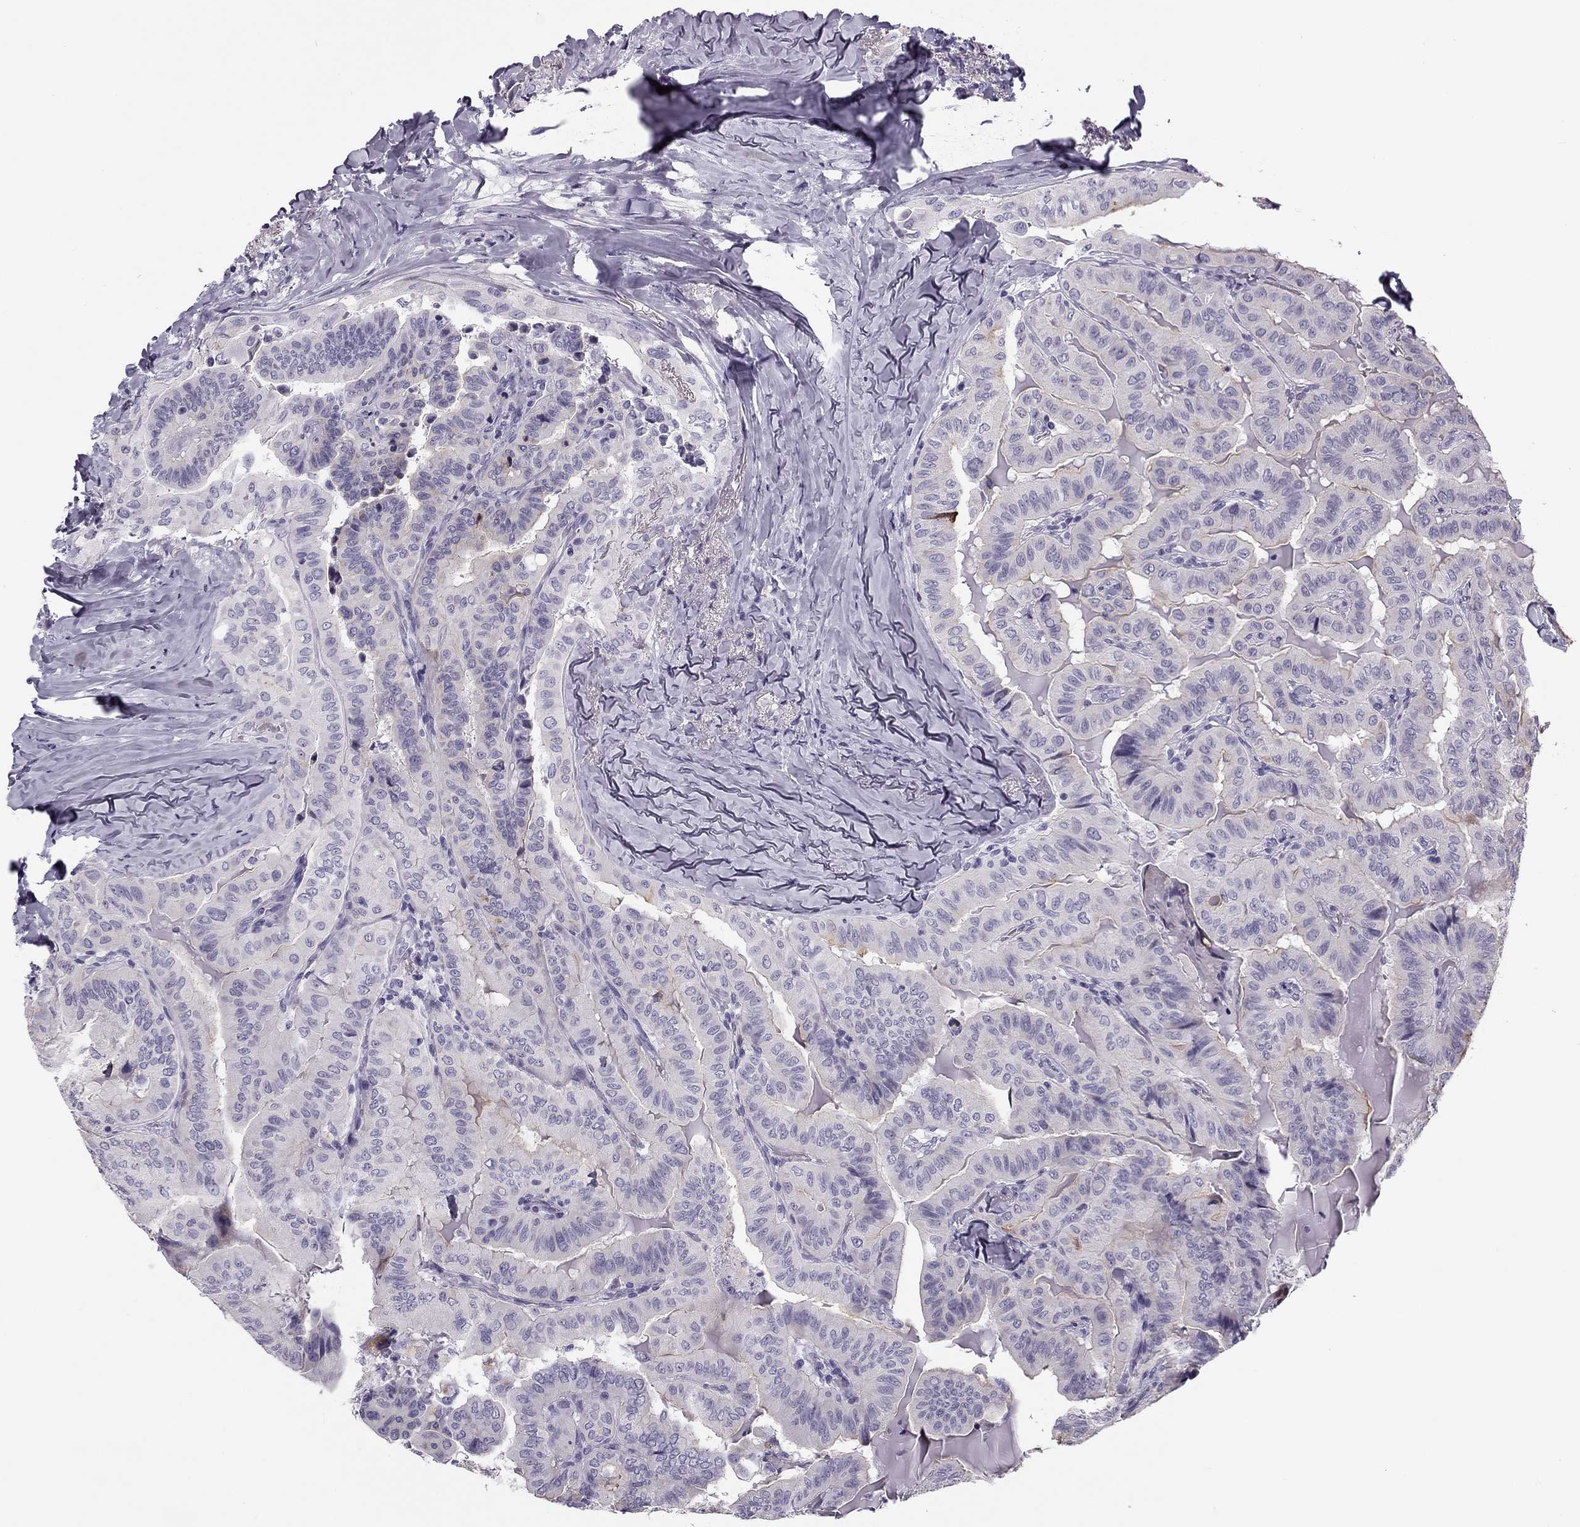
{"staining": {"intensity": "negative", "quantity": "none", "location": "none"}, "tissue": "thyroid cancer", "cell_type": "Tumor cells", "image_type": "cancer", "snomed": [{"axis": "morphology", "description": "Papillary adenocarcinoma, NOS"}, {"axis": "topography", "description": "Thyroid gland"}], "caption": "This is an immunohistochemistry image of human thyroid cancer. There is no positivity in tumor cells.", "gene": "MC5R", "patient": {"sex": "female", "age": 68}}